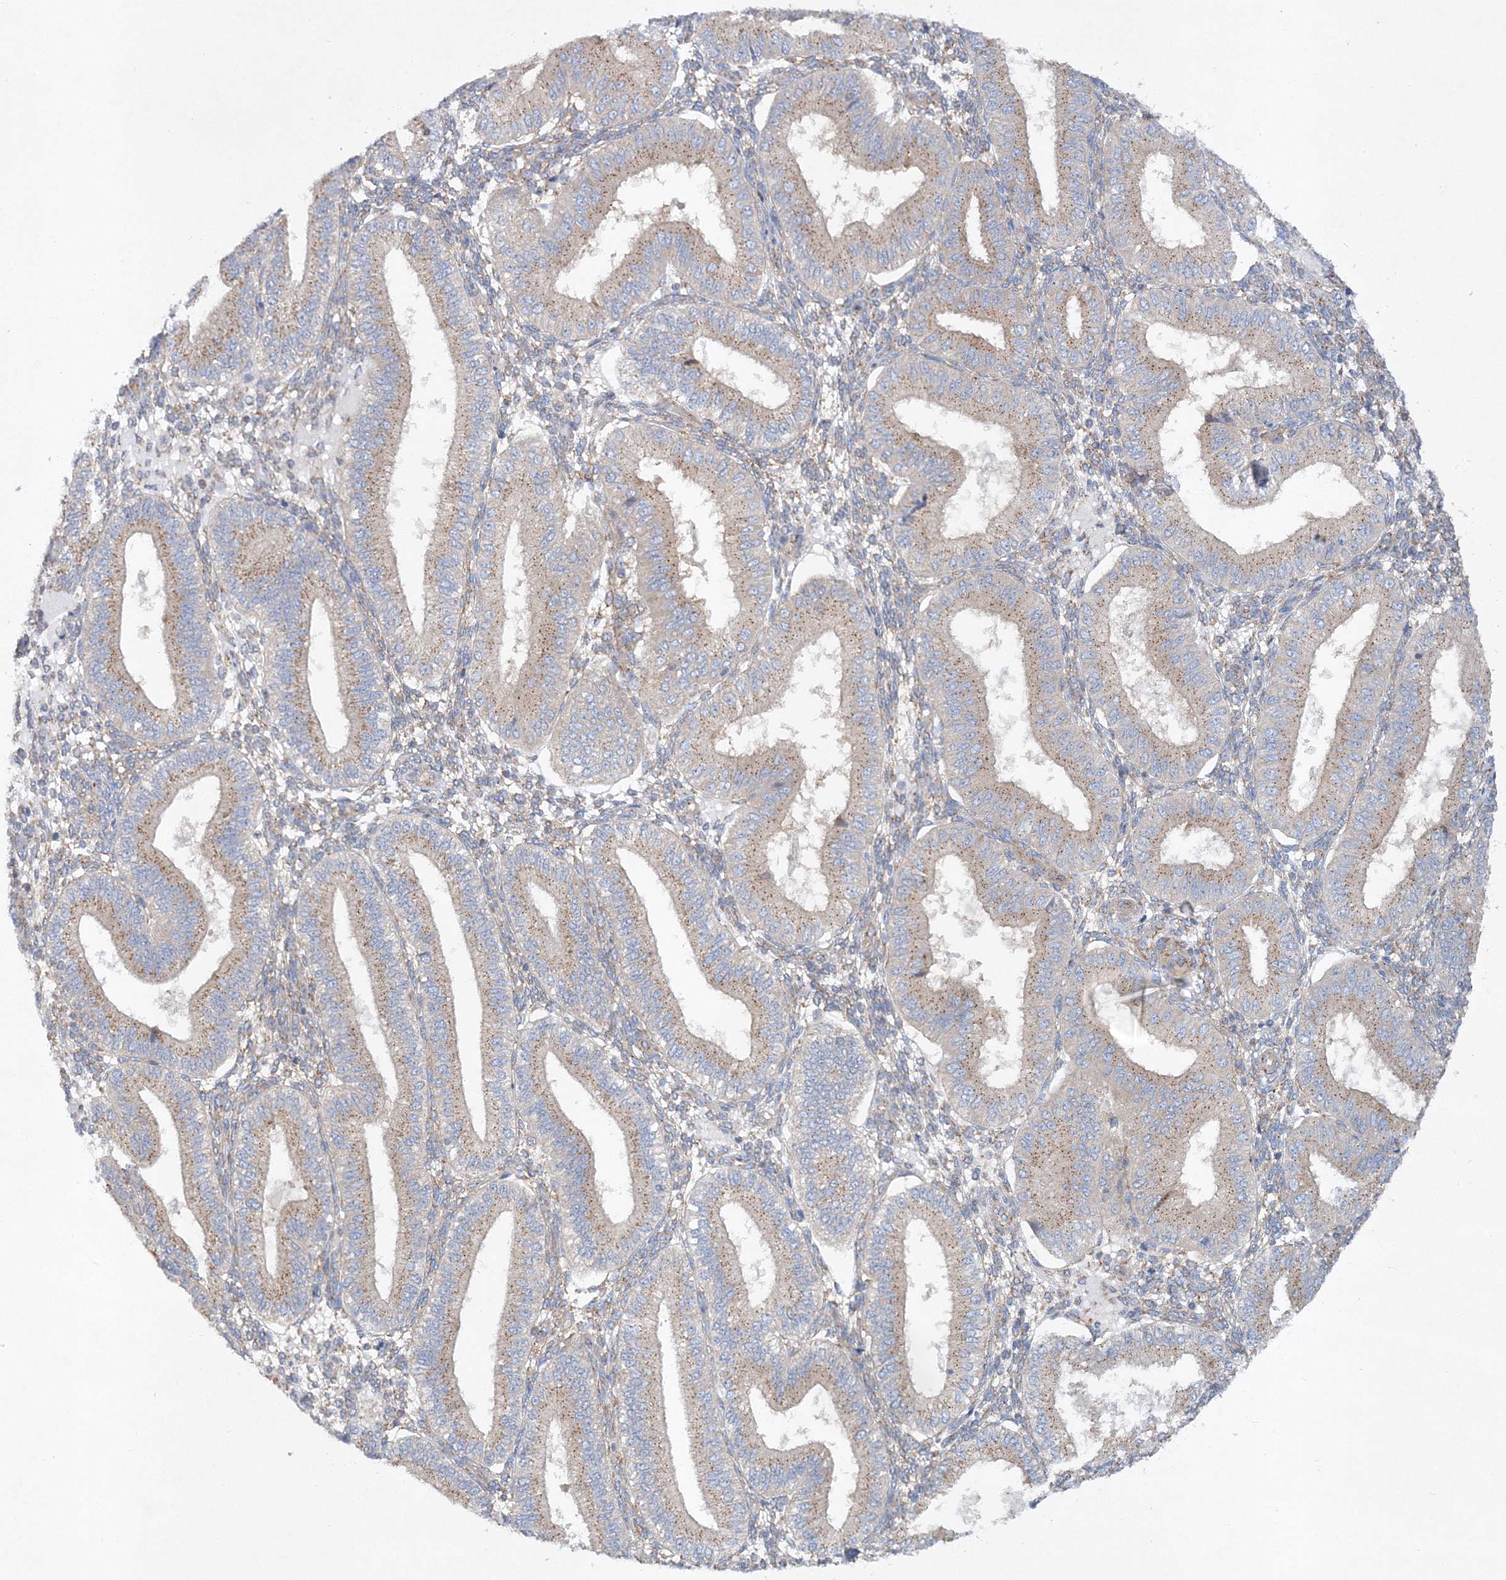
{"staining": {"intensity": "moderate", "quantity": "25%-75%", "location": "cytoplasmic/membranous"}, "tissue": "endometrium", "cell_type": "Cells in endometrial stroma", "image_type": "normal", "snomed": [{"axis": "morphology", "description": "Normal tissue, NOS"}, {"axis": "topography", "description": "Endometrium"}], "caption": "Unremarkable endometrium was stained to show a protein in brown. There is medium levels of moderate cytoplasmic/membranous staining in approximately 25%-75% of cells in endometrial stroma. The staining was performed using DAB, with brown indicating positive protein expression. Nuclei are stained blue with hematoxylin.", "gene": "SEC23IP", "patient": {"sex": "female", "age": 39}}